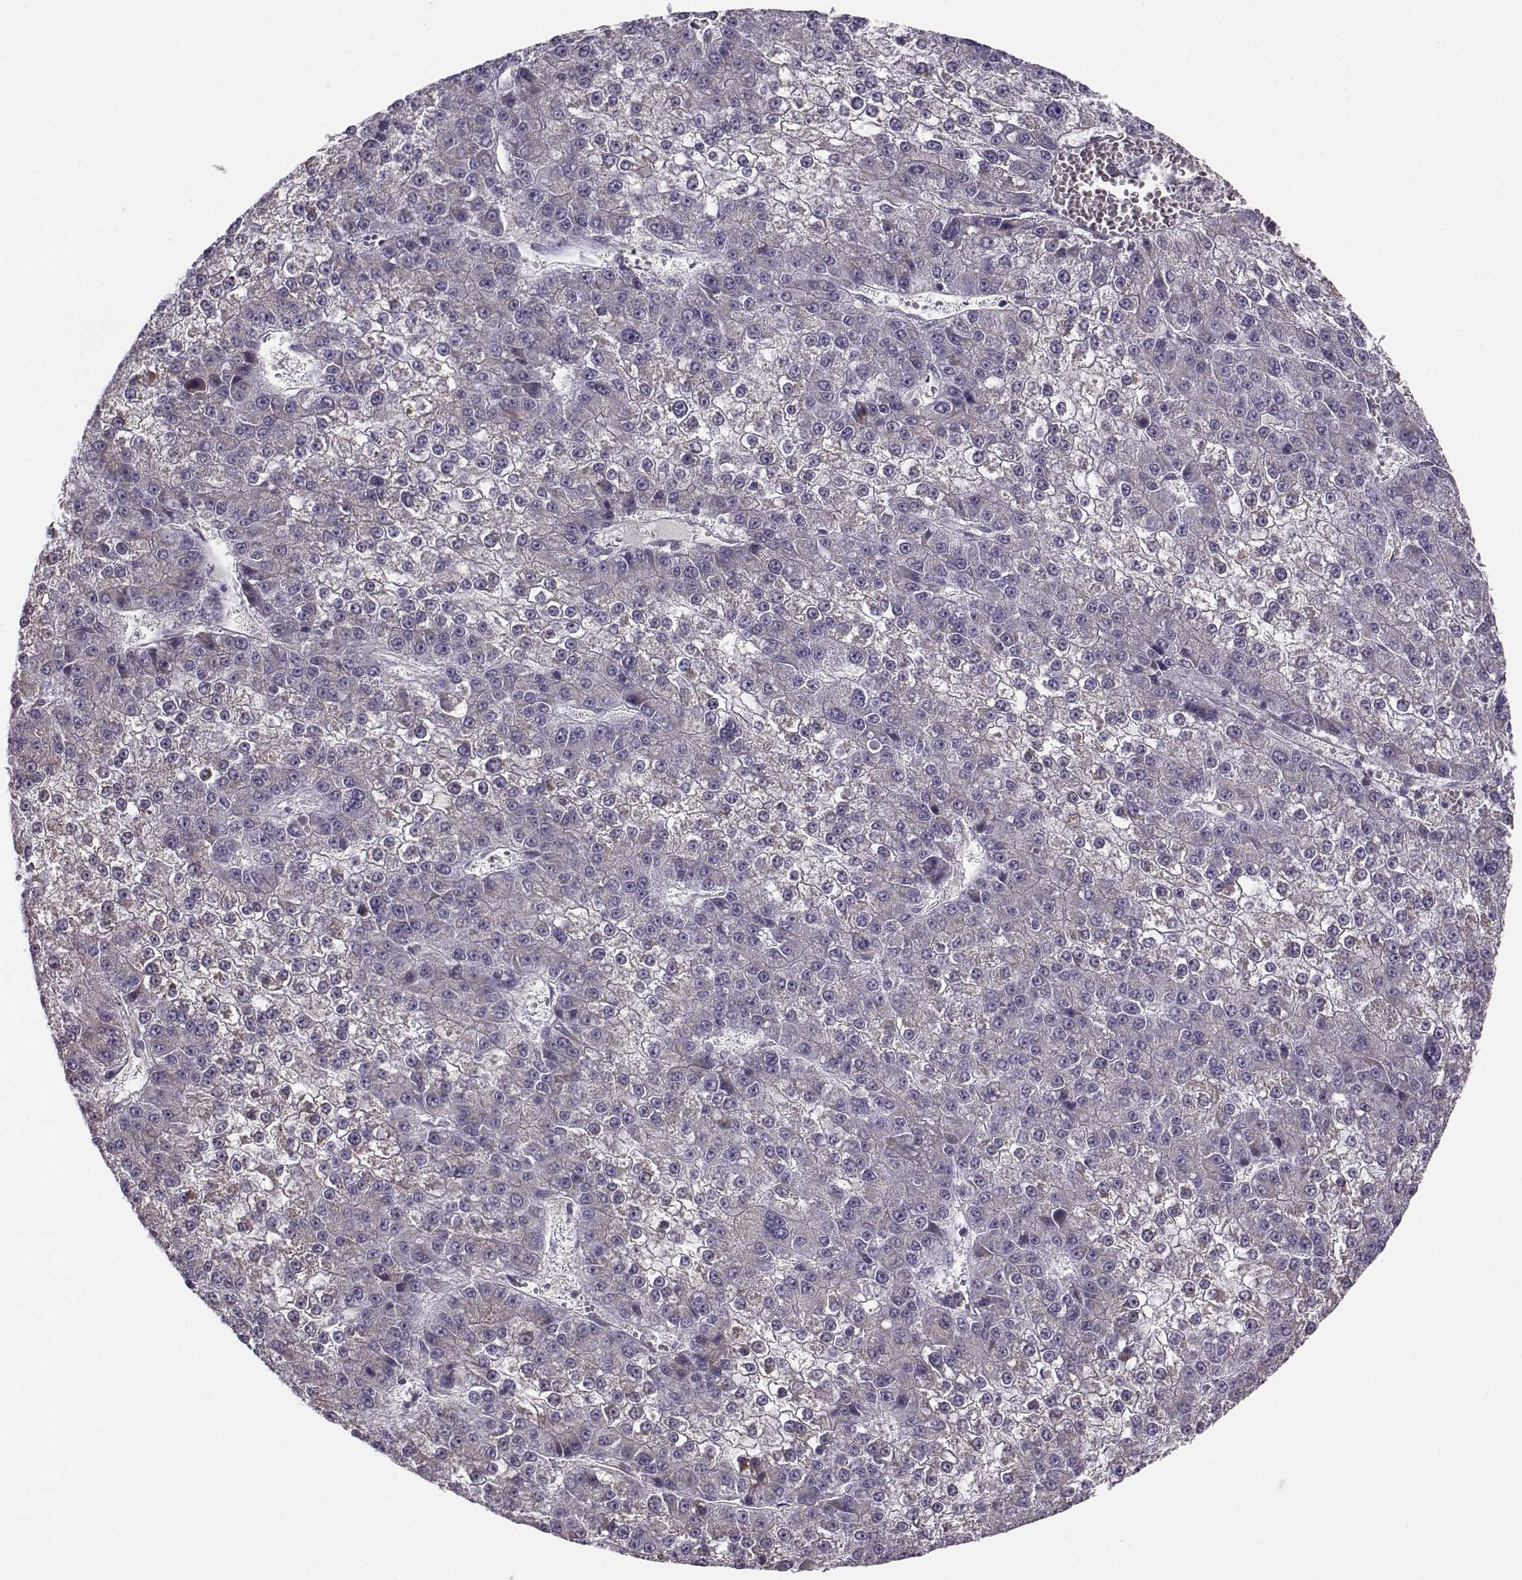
{"staining": {"intensity": "negative", "quantity": "none", "location": "none"}, "tissue": "liver cancer", "cell_type": "Tumor cells", "image_type": "cancer", "snomed": [{"axis": "morphology", "description": "Carcinoma, Hepatocellular, NOS"}, {"axis": "topography", "description": "Liver"}], "caption": "IHC photomicrograph of liver cancer stained for a protein (brown), which exhibits no staining in tumor cells.", "gene": "SLC4A5", "patient": {"sex": "female", "age": 73}}